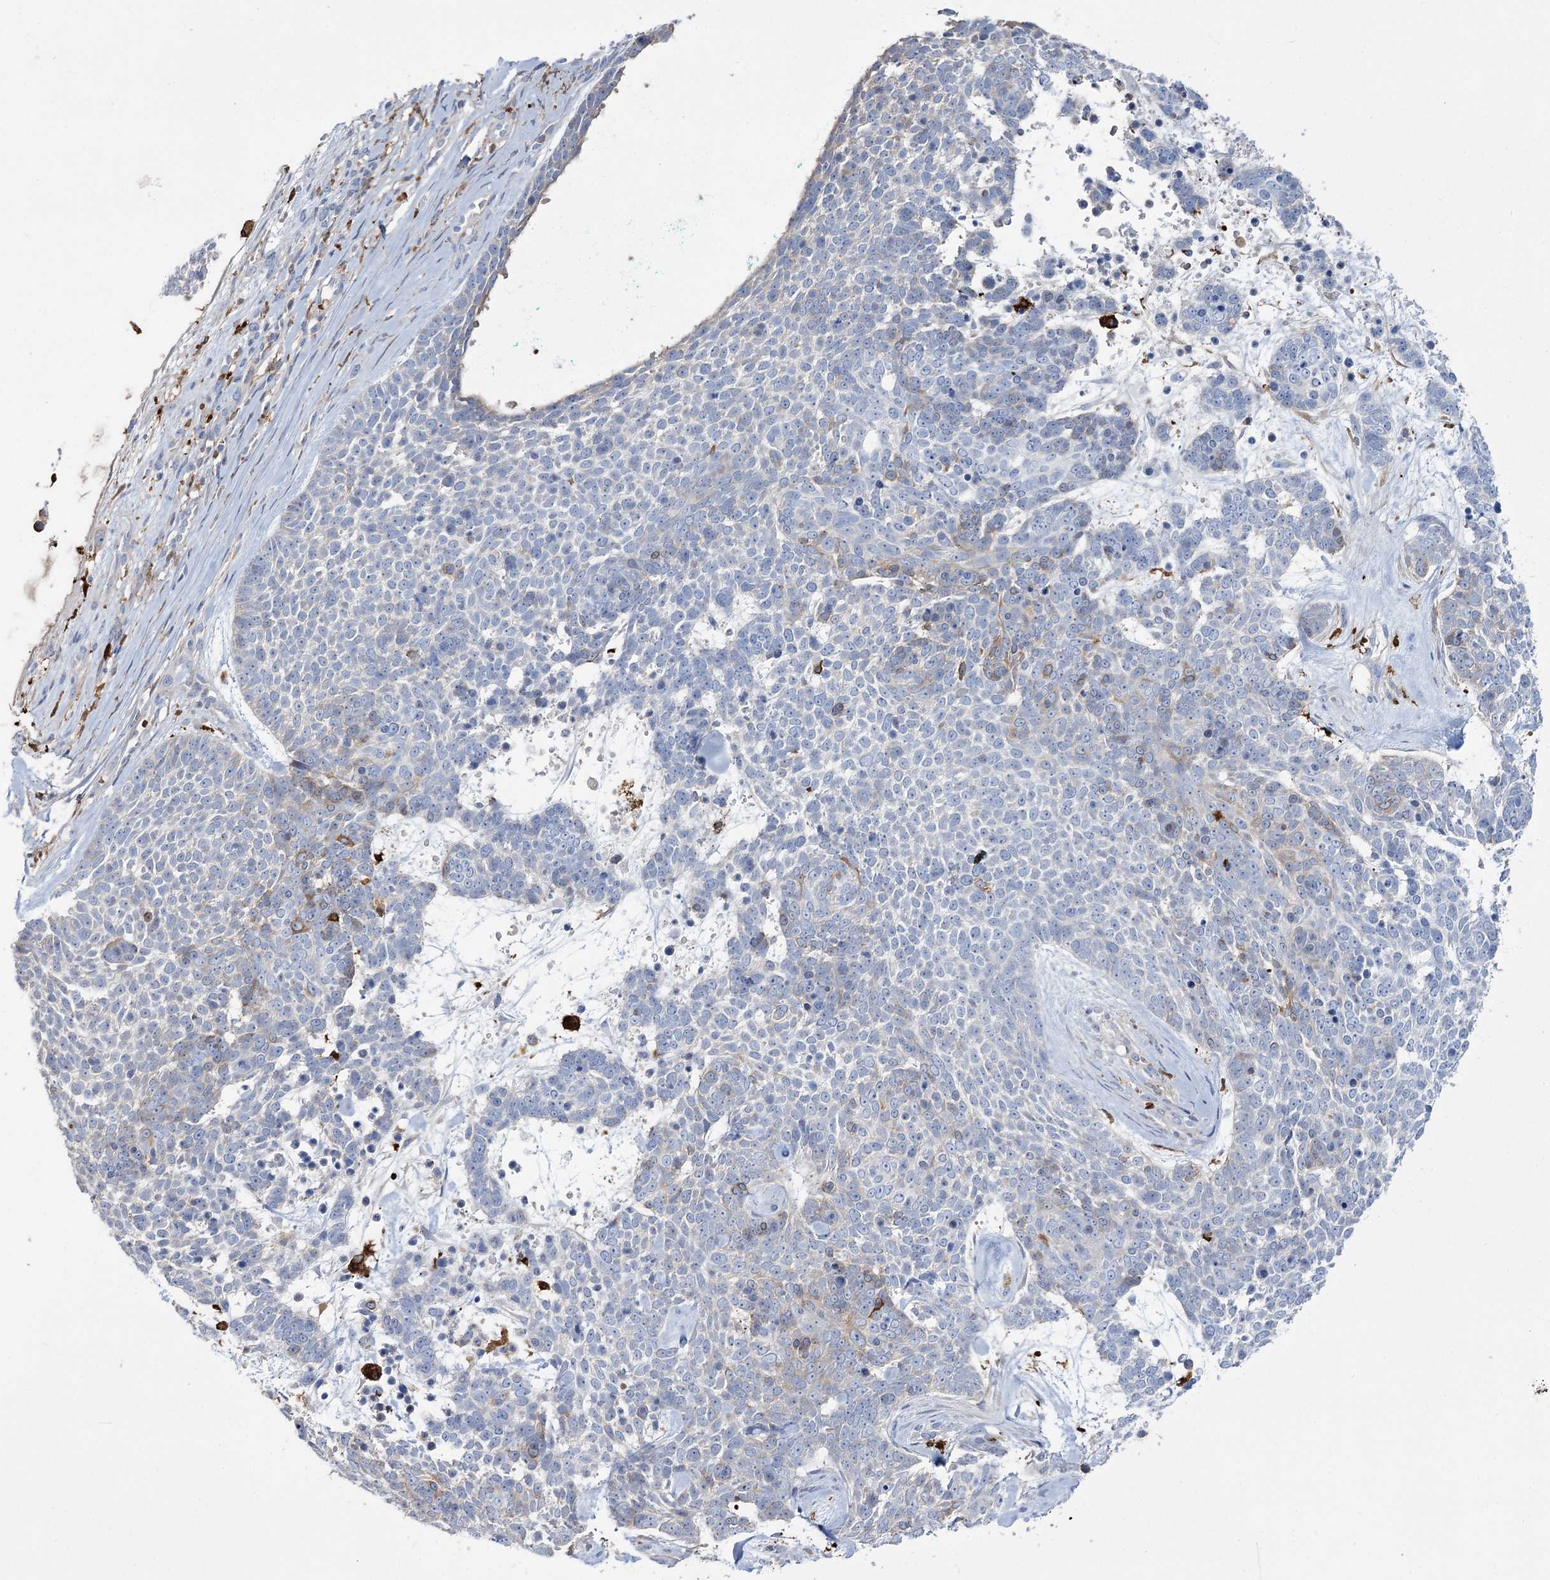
{"staining": {"intensity": "negative", "quantity": "none", "location": "none"}, "tissue": "skin cancer", "cell_type": "Tumor cells", "image_type": "cancer", "snomed": [{"axis": "morphology", "description": "Basal cell carcinoma"}, {"axis": "topography", "description": "Skin"}], "caption": "Immunohistochemistry image of basal cell carcinoma (skin) stained for a protein (brown), which reveals no expression in tumor cells. Nuclei are stained in blue.", "gene": "ZNF622", "patient": {"sex": "female", "age": 81}}